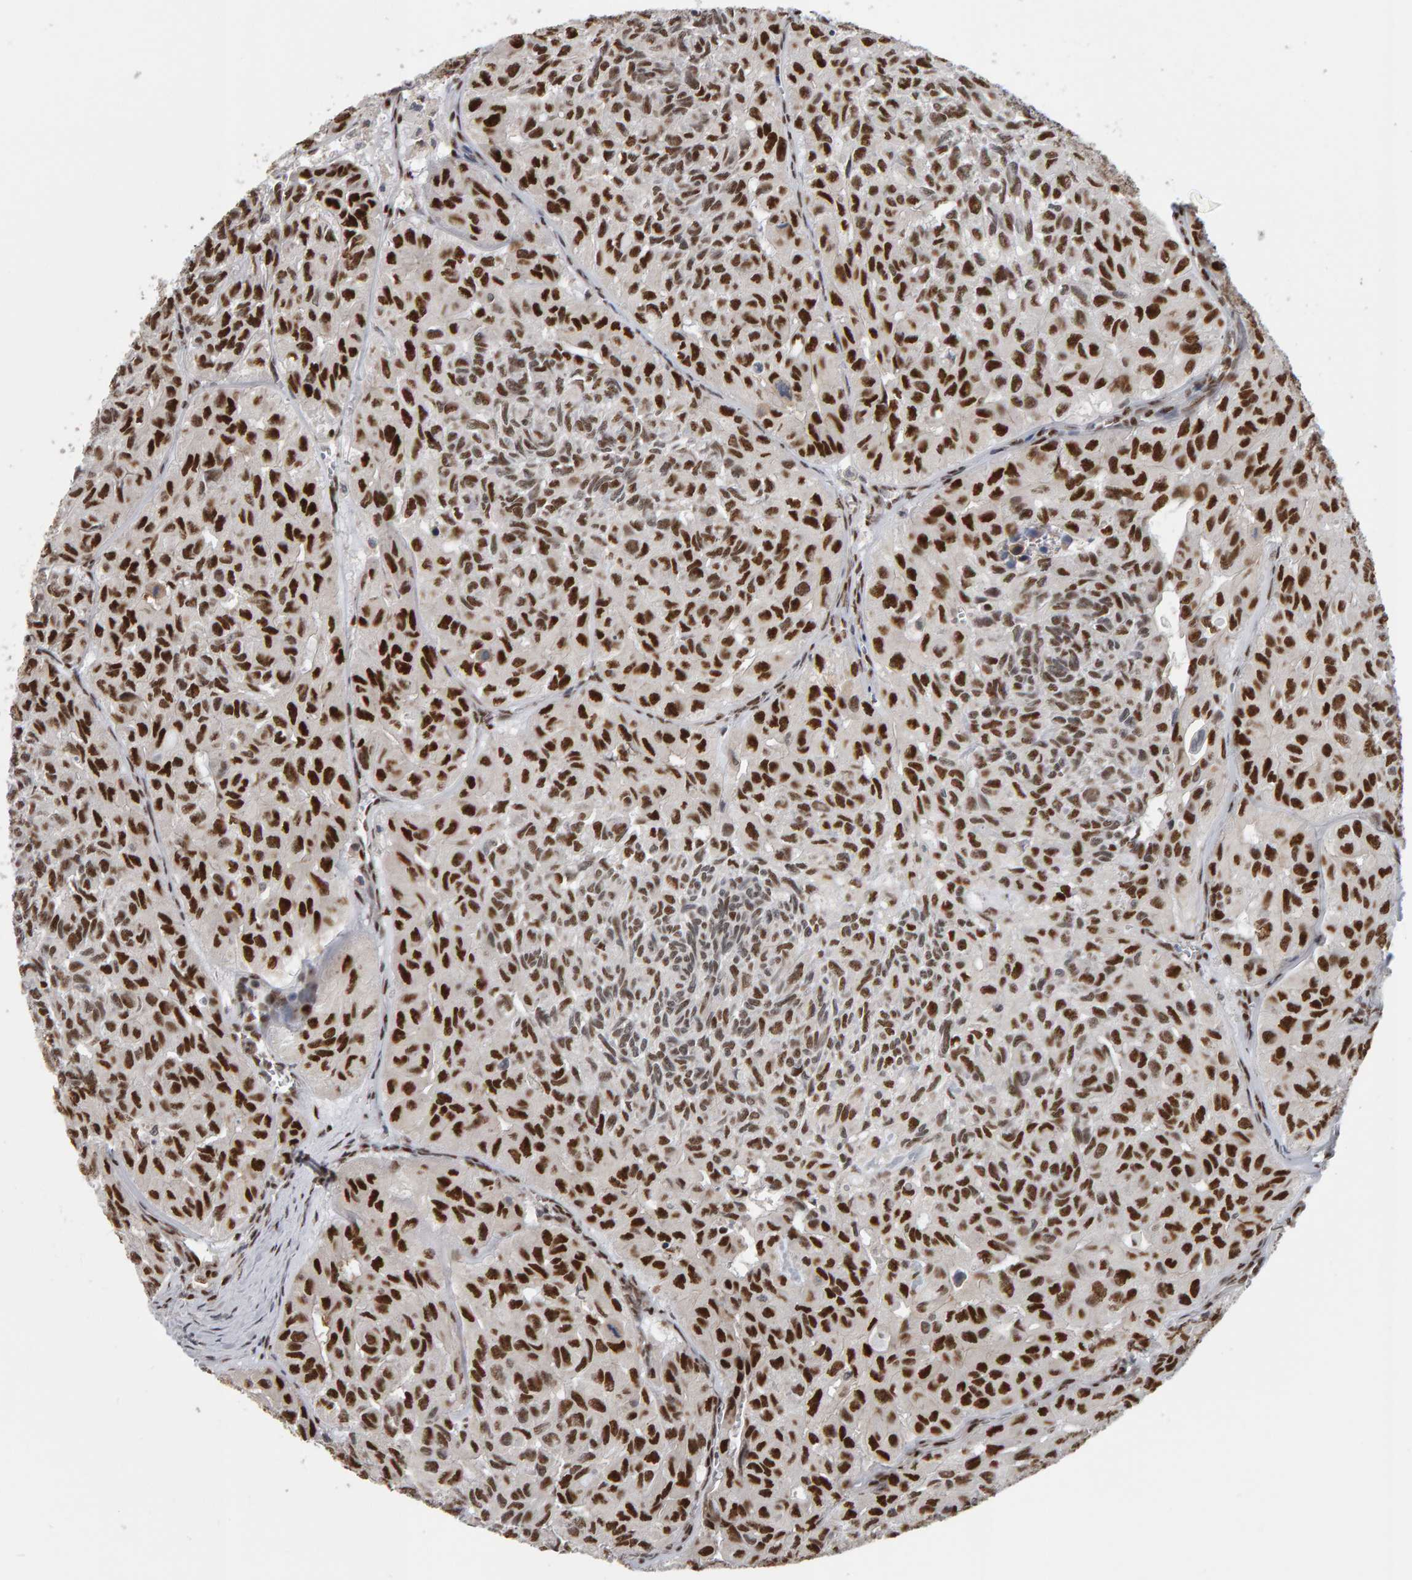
{"staining": {"intensity": "strong", "quantity": ">75%", "location": "nuclear"}, "tissue": "head and neck cancer", "cell_type": "Tumor cells", "image_type": "cancer", "snomed": [{"axis": "morphology", "description": "Adenocarcinoma, NOS"}, {"axis": "topography", "description": "Salivary gland, NOS"}, {"axis": "topography", "description": "Head-Neck"}], "caption": "Strong nuclear positivity for a protein is appreciated in about >75% of tumor cells of head and neck cancer using IHC.", "gene": "ATF7IP", "patient": {"sex": "female", "age": 76}}